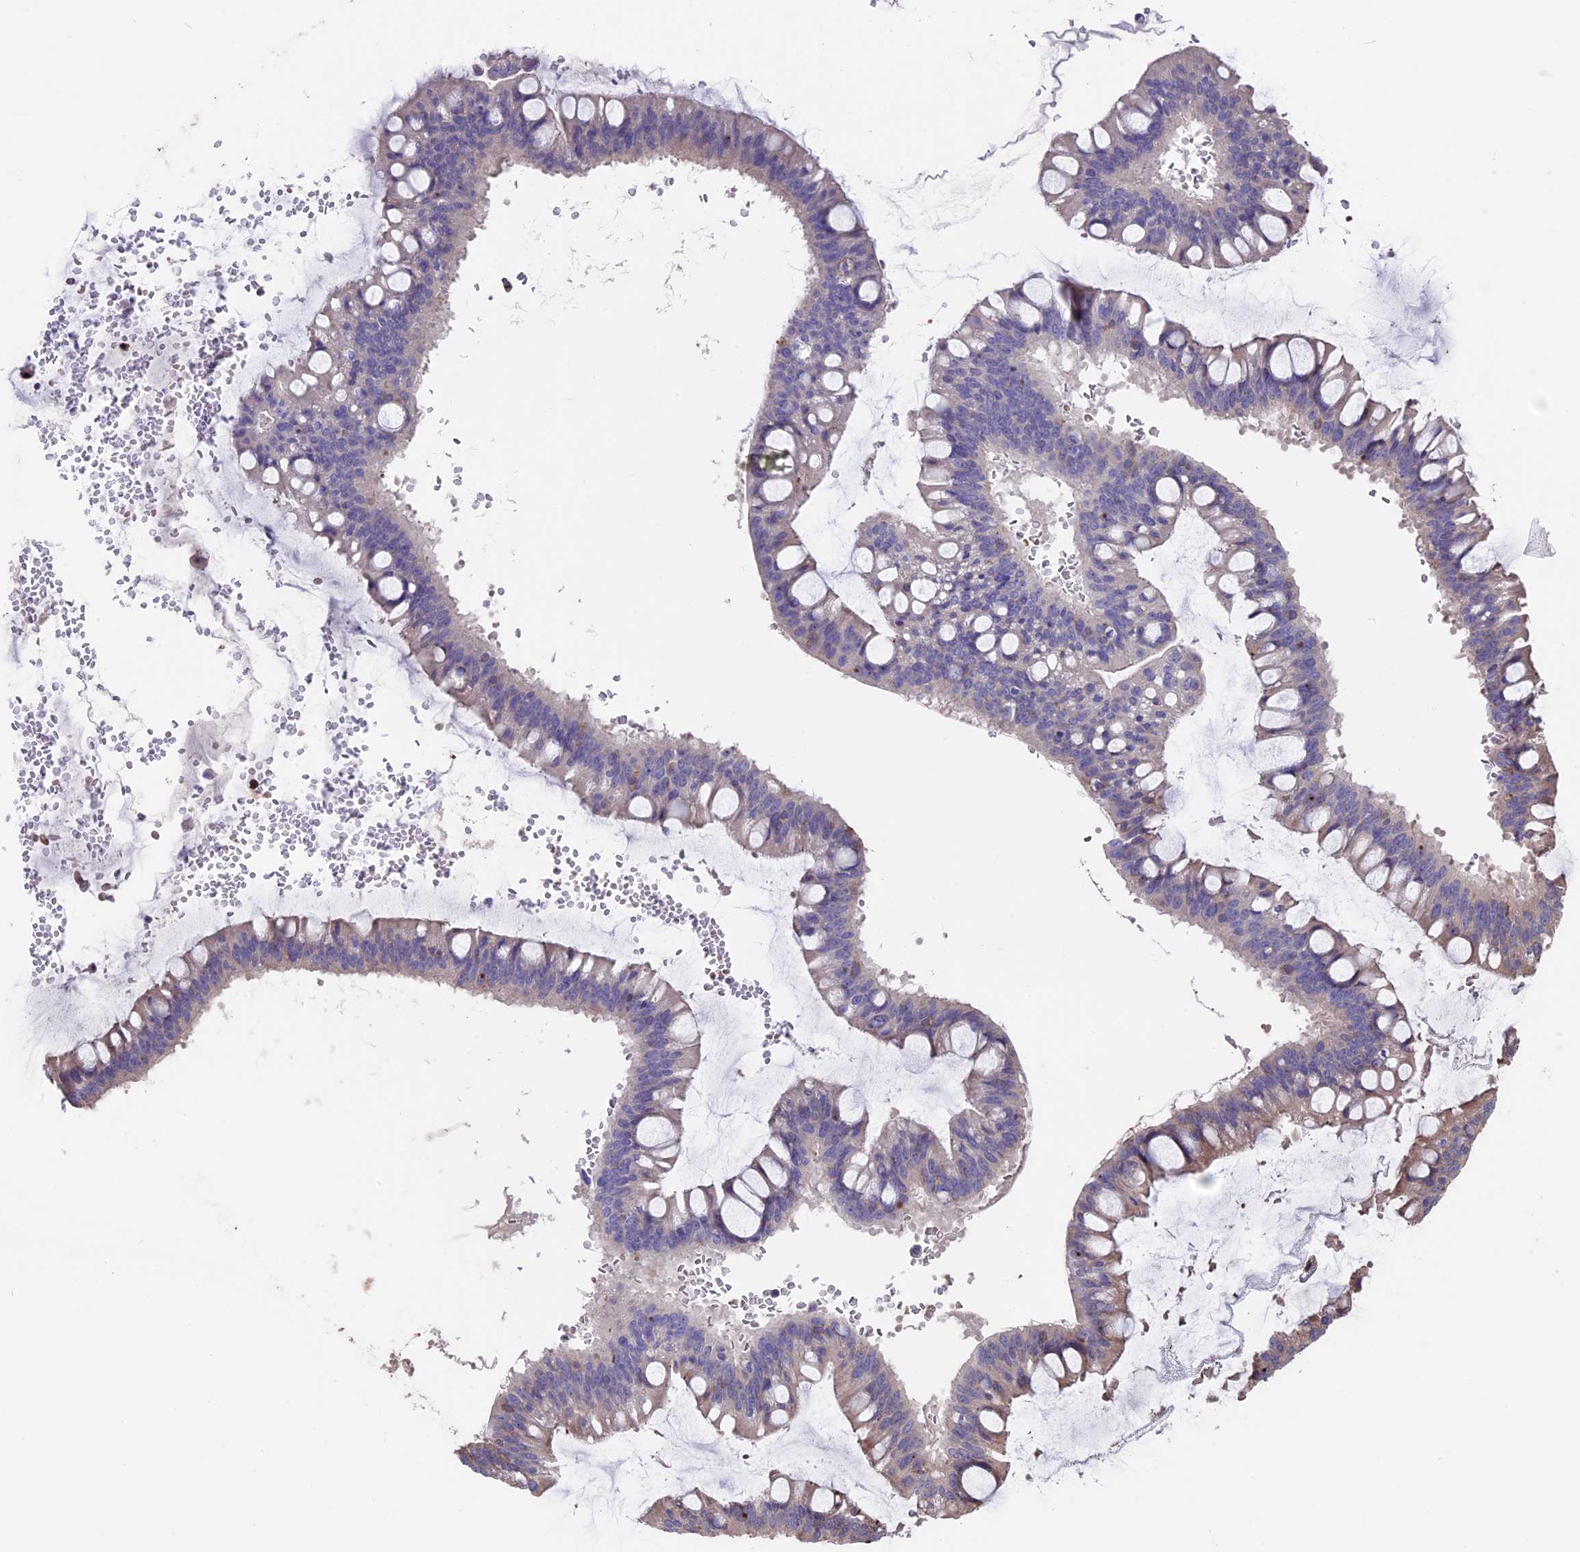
{"staining": {"intensity": "weak", "quantity": "<25%", "location": "cytoplasmic/membranous"}, "tissue": "ovarian cancer", "cell_type": "Tumor cells", "image_type": "cancer", "snomed": [{"axis": "morphology", "description": "Cystadenocarcinoma, mucinous, NOS"}, {"axis": "topography", "description": "Ovary"}], "caption": "Tumor cells are negative for protein expression in human ovarian cancer (mucinous cystadenocarcinoma). Brightfield microscopy of IHC stained with DAB (3,3'-diaminobenzidine) (brown) and hematoxylin (blue), captured at high magnification.", "gene": "SEH1L", "patient": {"sex": "female", "age": 73}}